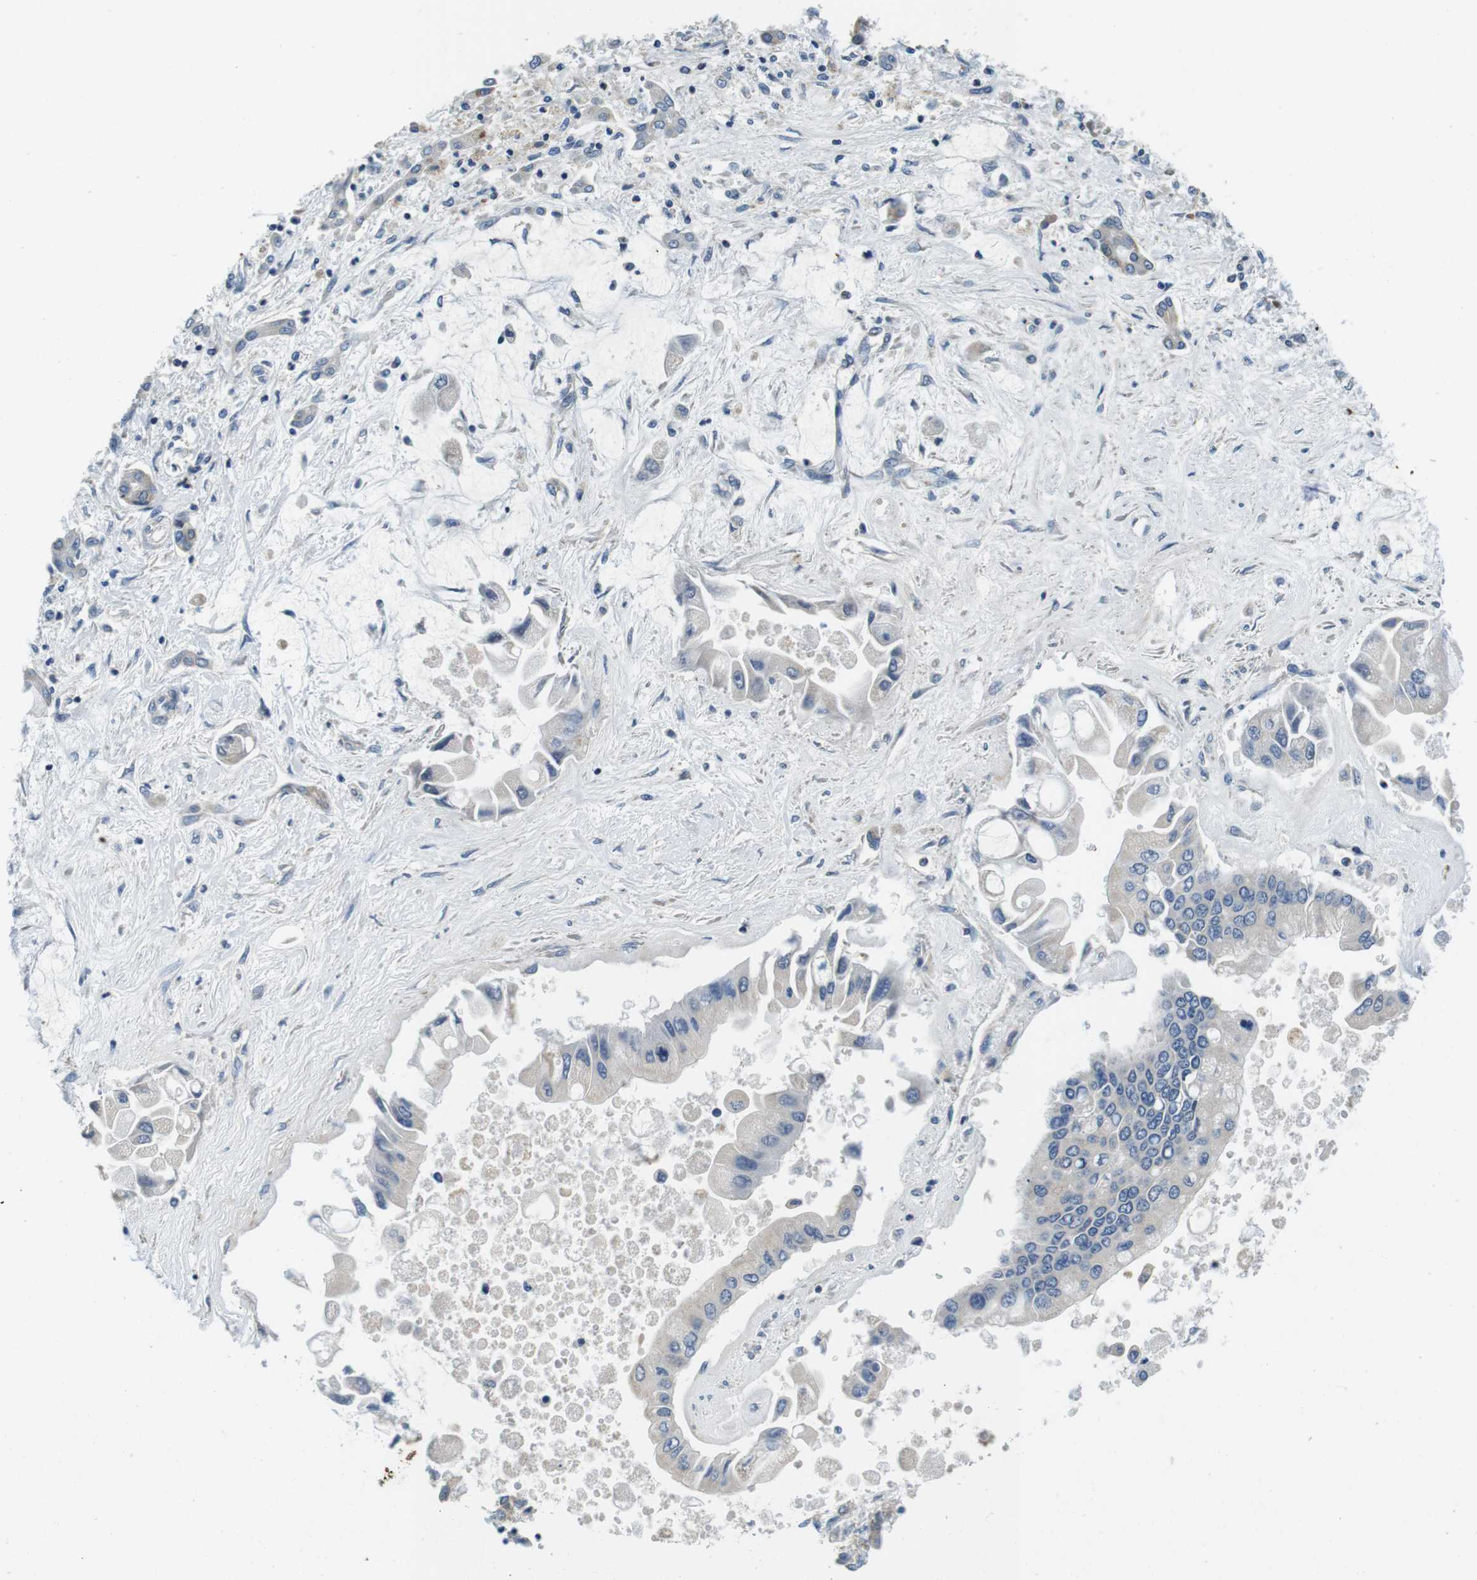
{"staining": {"intensity": "negative", "quantity": "none", "location": "none"}, "tissue": "liver cancer", "cell_type": "Tumor cells", "image_type": "cancer", "snomed": [{"axis": "morphology", "description": "Cholangiocarcinoma"}, {"axis": "topography", "description": "Liver"}], "caption": "The image displays no staining of tumor cells in liver cancer. (DAB immunohistochemistry (IHC) with hematoxylin counter stain).", "gene": "DTNA", "patient": {"sex": "male", "age": 50}}